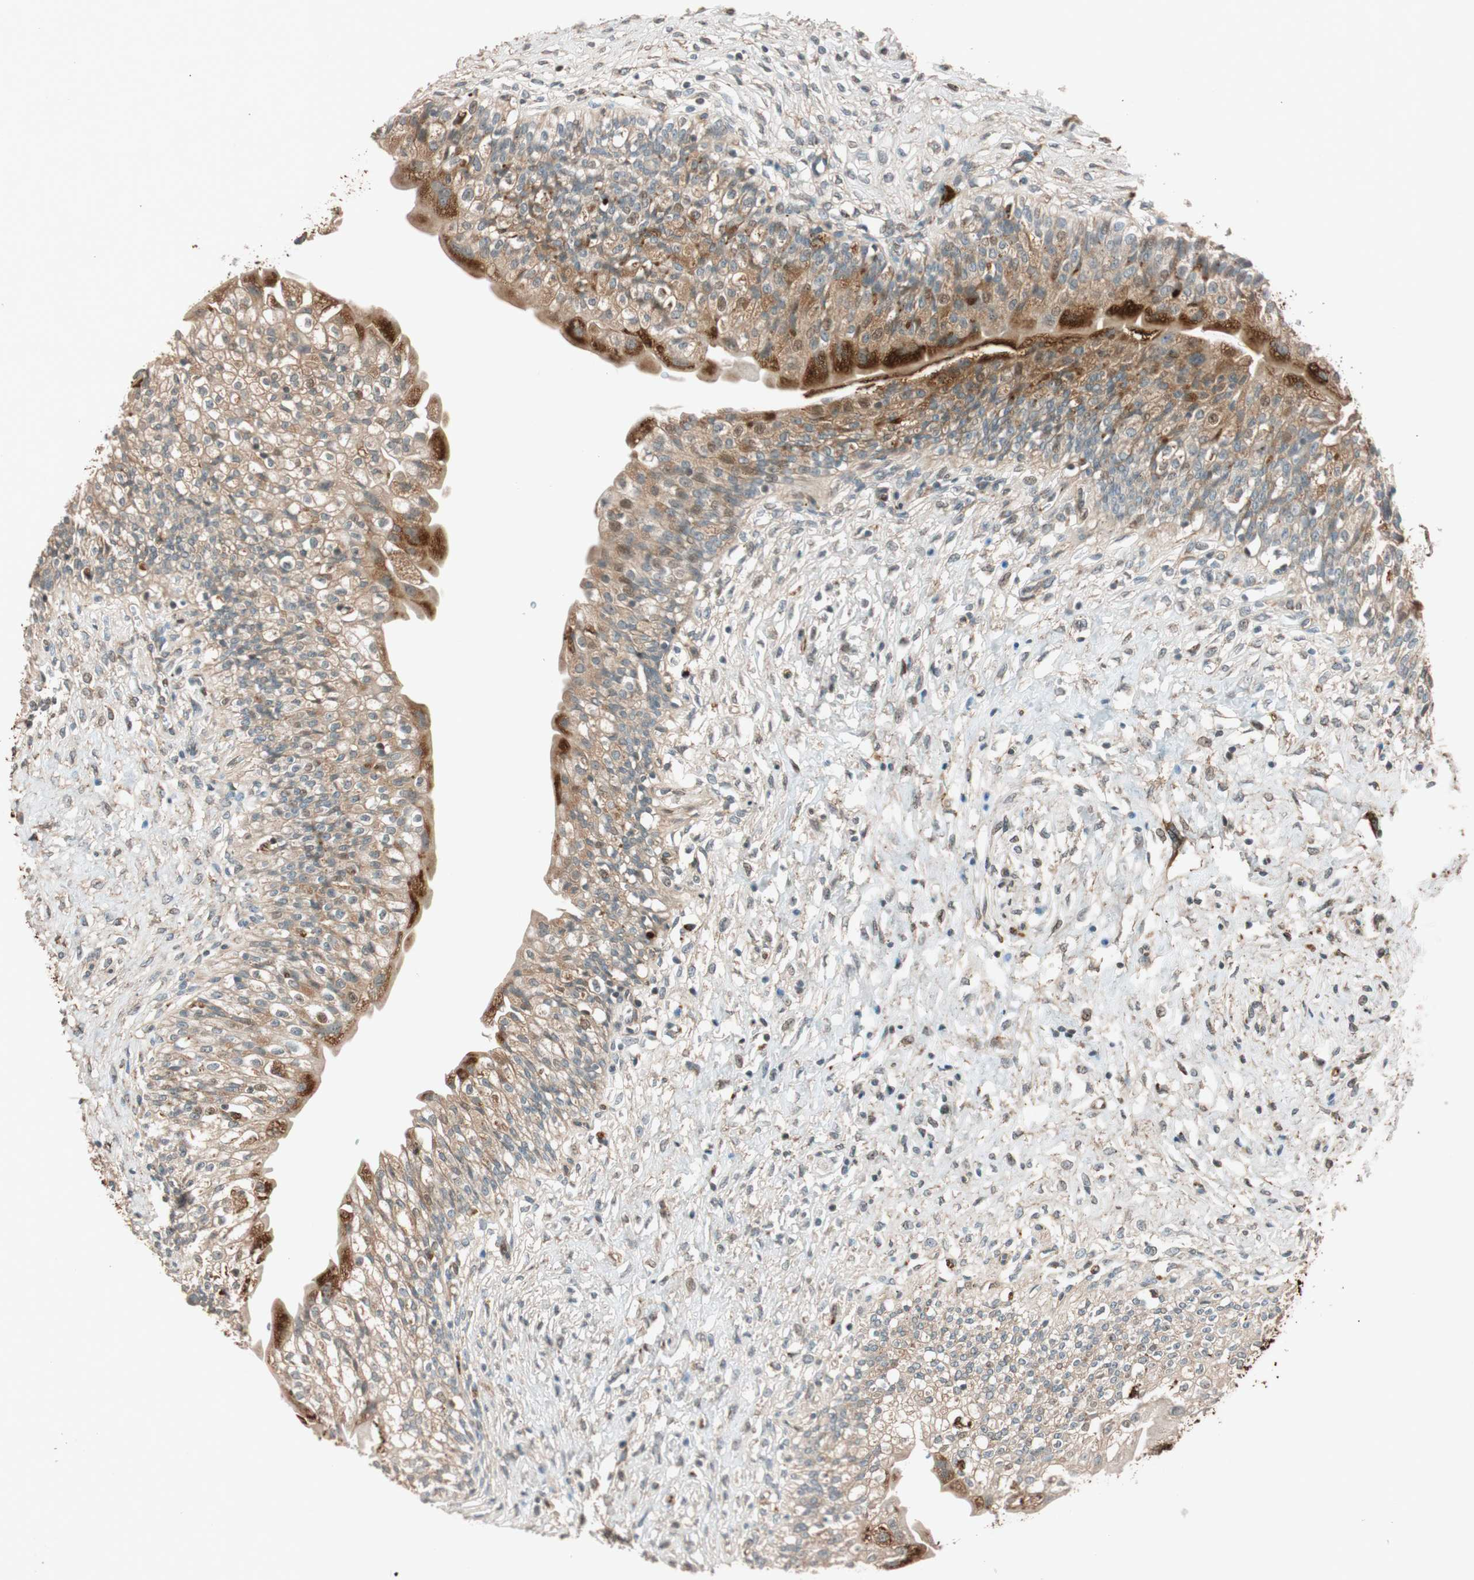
{"staining": {"intensity": "moderate", "quantity": ">75%", "location": "cytoplasmic/membranous,nuclear"}, "tissue": "urinary bladder", "cell_type": "Urothelial cells", "image_type": "normal", "snomed": [{"axis": "morphology", "description": "Normal tissue, NOS"}, {"axis": "morphology", "description": "Inflammation, NOS"}, {"axis": "topography", "description": "Urinary bladder"}], "caption": "Immunohistochemical staining of benign human urinary bladder shows moderate cytoplasmic/membranous,nuclear protein expression in about >75% of urothelial cells. (DAB (3,3'-diaminobenzidine) IHC with brightfield microscopy, high magnification).", "gene": "EPHA6", "patient": {"sex": "female", "age": 80}}